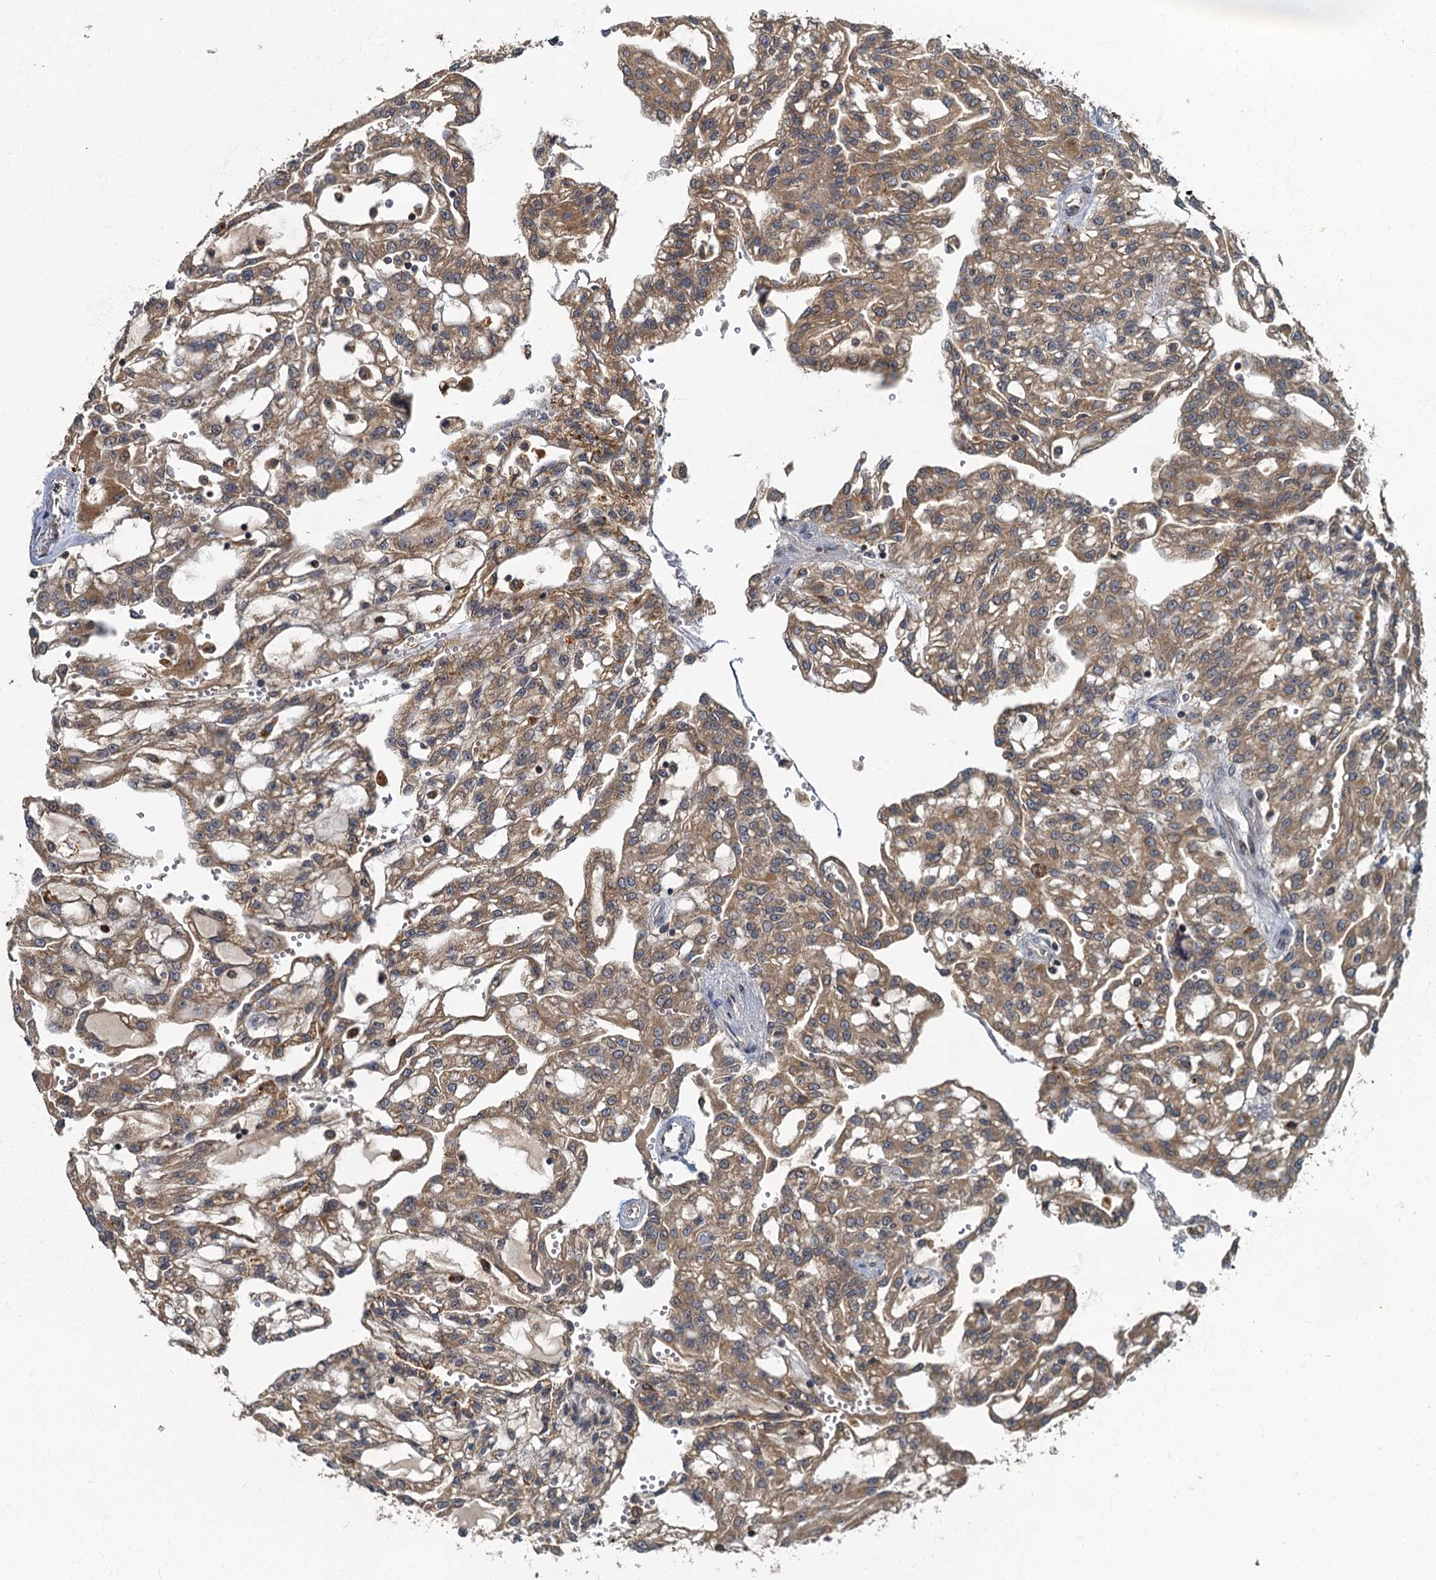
{"staining": {"intensity": "moderate", "quantity": ">75%", "location": "cytoplasmic/membranous"}, "tissue": "renal cancer", "cell_type": "Tumor cells", "image_type": "cancer", "snomed": [{"axis": "morphology", "description": "Adenocarcinoma, NOS"}, {"axis": "topography", "description": "Kidney"}], "caption": "Immunohistochemistry (IHC) micrograph of human adenocarcinoma (renal) stained for a protein (brown), which exhibits medium levels of moderate cytoplasmic/membranous staining in approximately >75% of tumor cells.", "gene": "WDCP", "patient": {"sex": "male", "age": 63}}